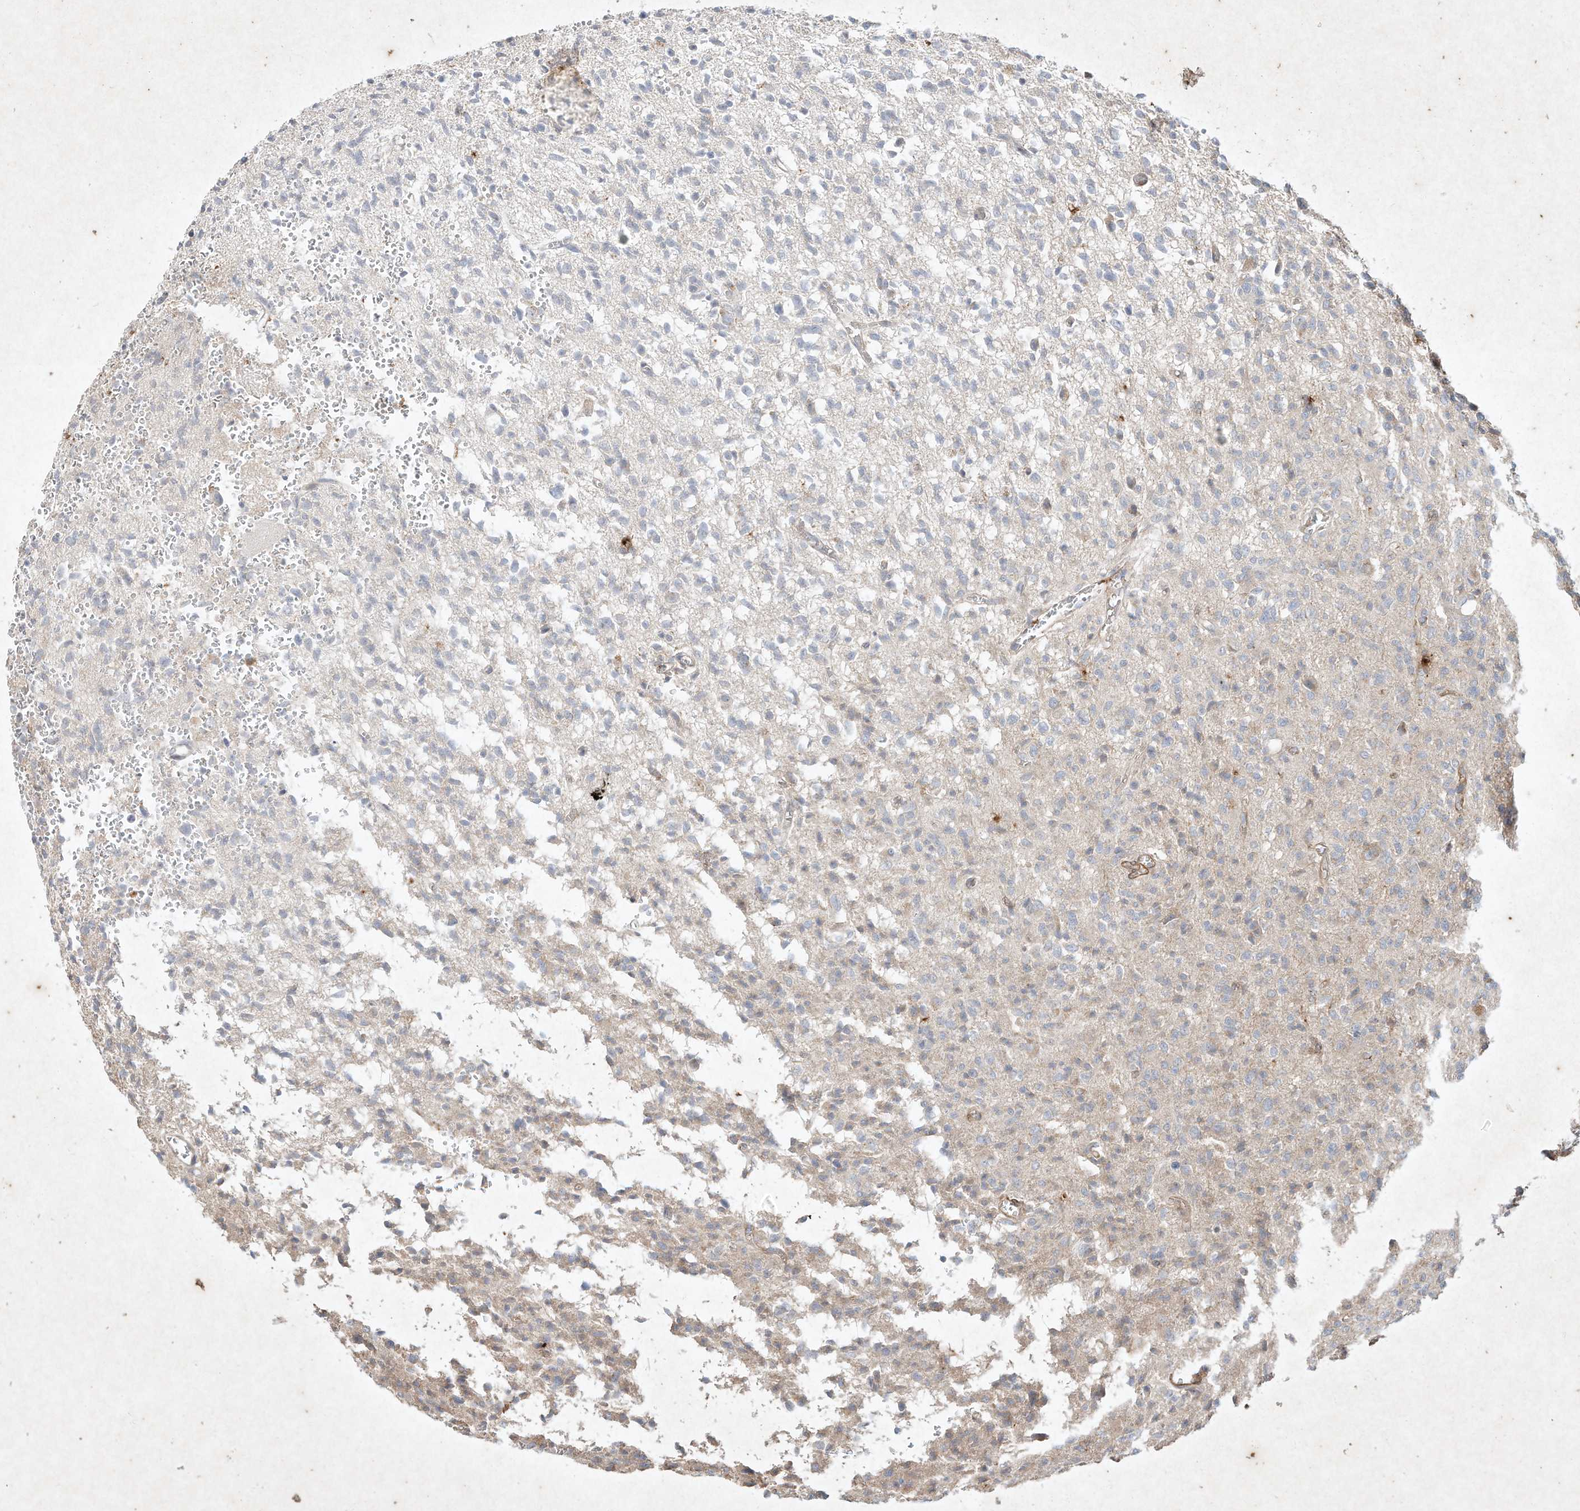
{"staining": {"intensity": "negative", "quantity": "none", "location": "none"}, "tissue": "glioma", "cell_type": "Tumor cells", "image_type": "cancer", "snomed": [{"axis": "morphology", "description": "Glioma, malignant, High grade"}, {"axis": "topography", "description": "Brain"}], "caption": "Glioma stained for a protein using immunohistochemistry shows no positivity tumor cells.", "gene": "HTR5A", "patient": {"sex": "female", "age": 57}}